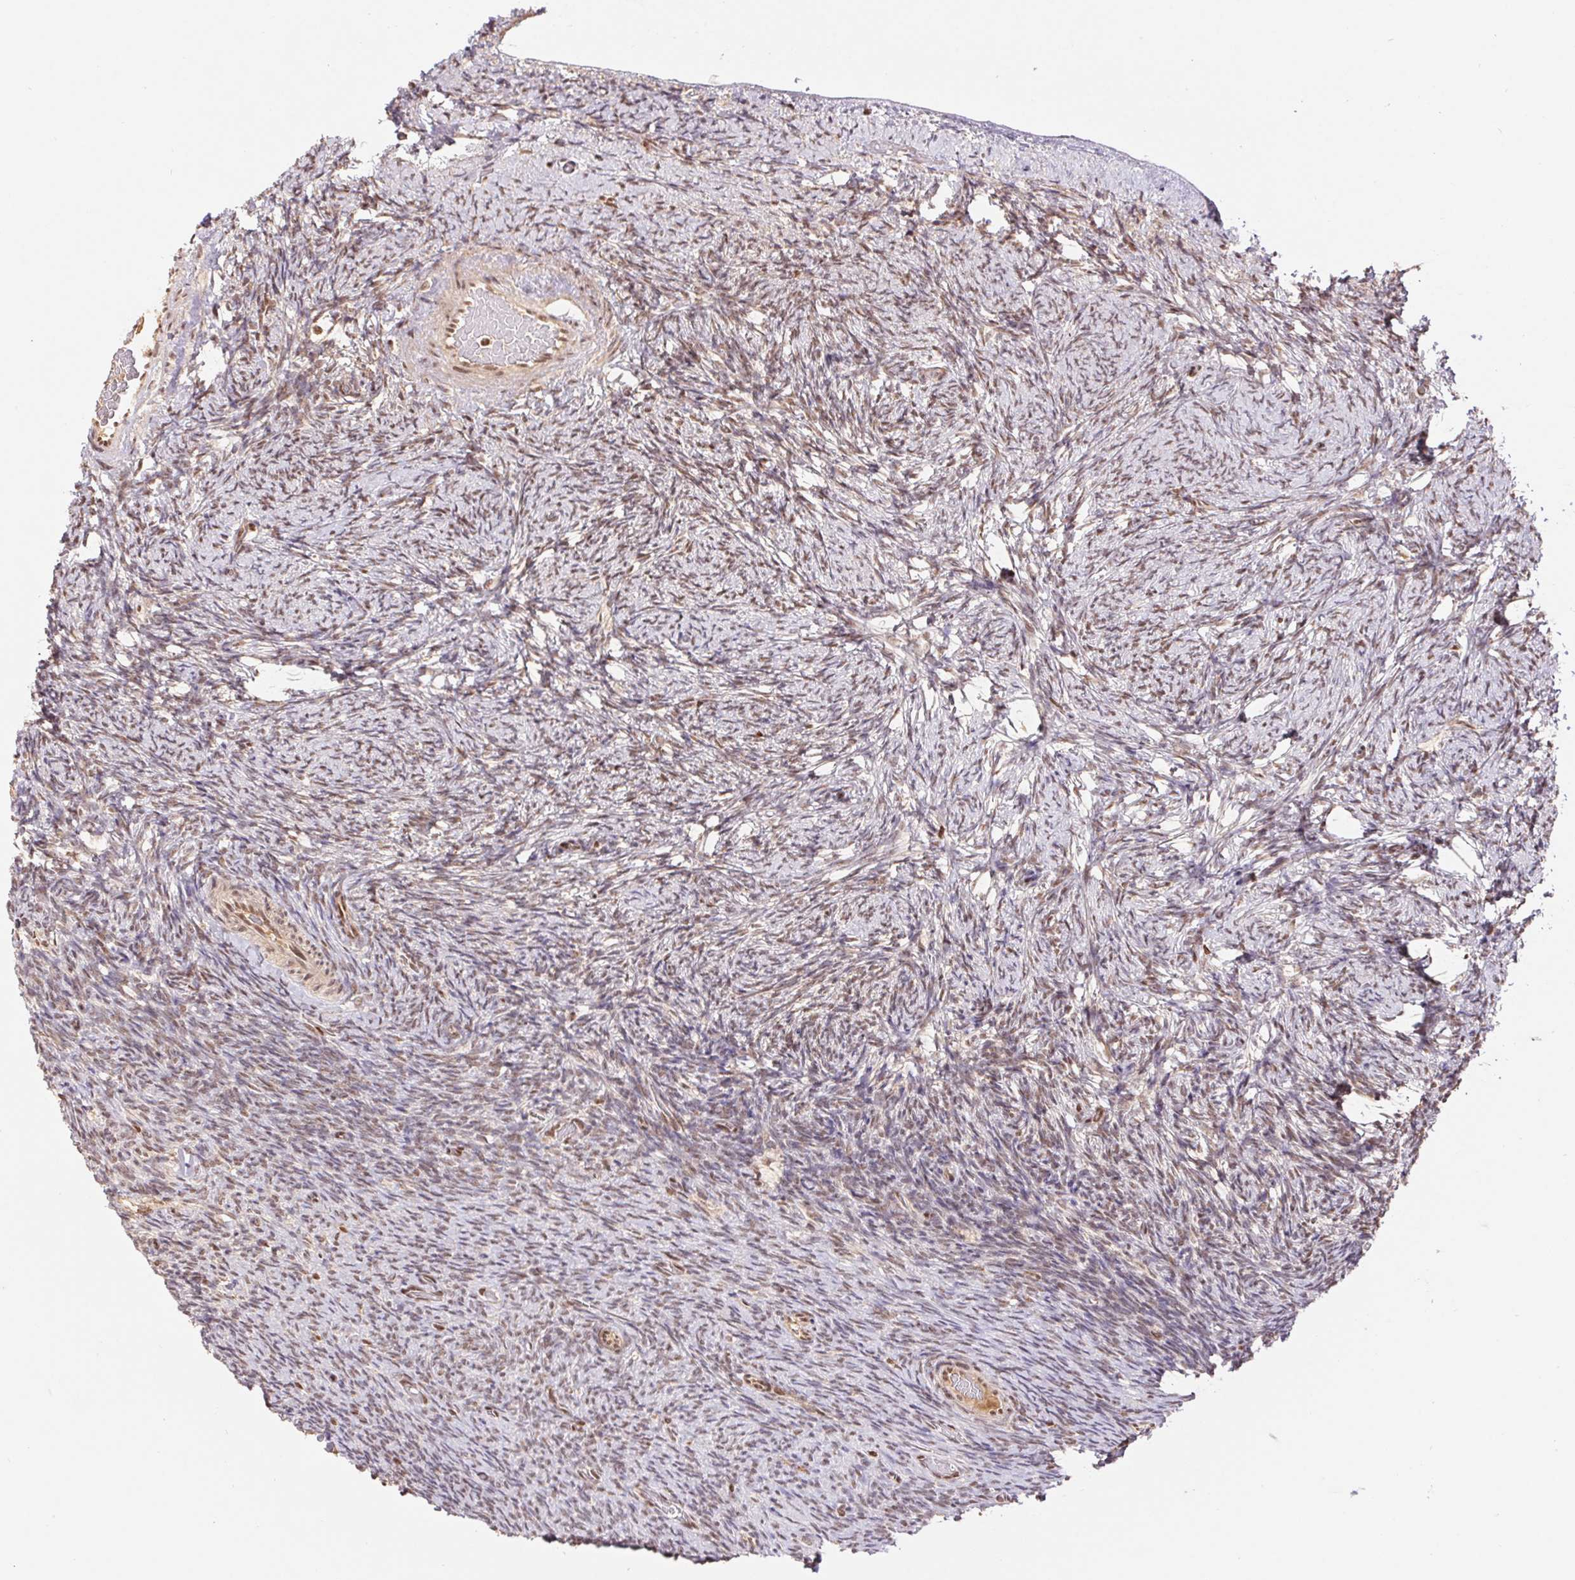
{"staining": {"intensity": "moderate", "quantity": ">75%", "location": "nuclear"}, "tissue": "ovary", "cell_type": "Ovarian stroma cells", "image_type": "normal", "snomed": [{"axis": "morphology", "description": "Normal tissue, NOS"}, {"axis": "topography", "description": "Ovary"}], "caption": "Ovarian stroma cells demonstrate moderate nuclear positivity in approximately >75% of cells in benign ovary.", "gene": "POLD3", "patient": {"sex": "female", "age": 34}}